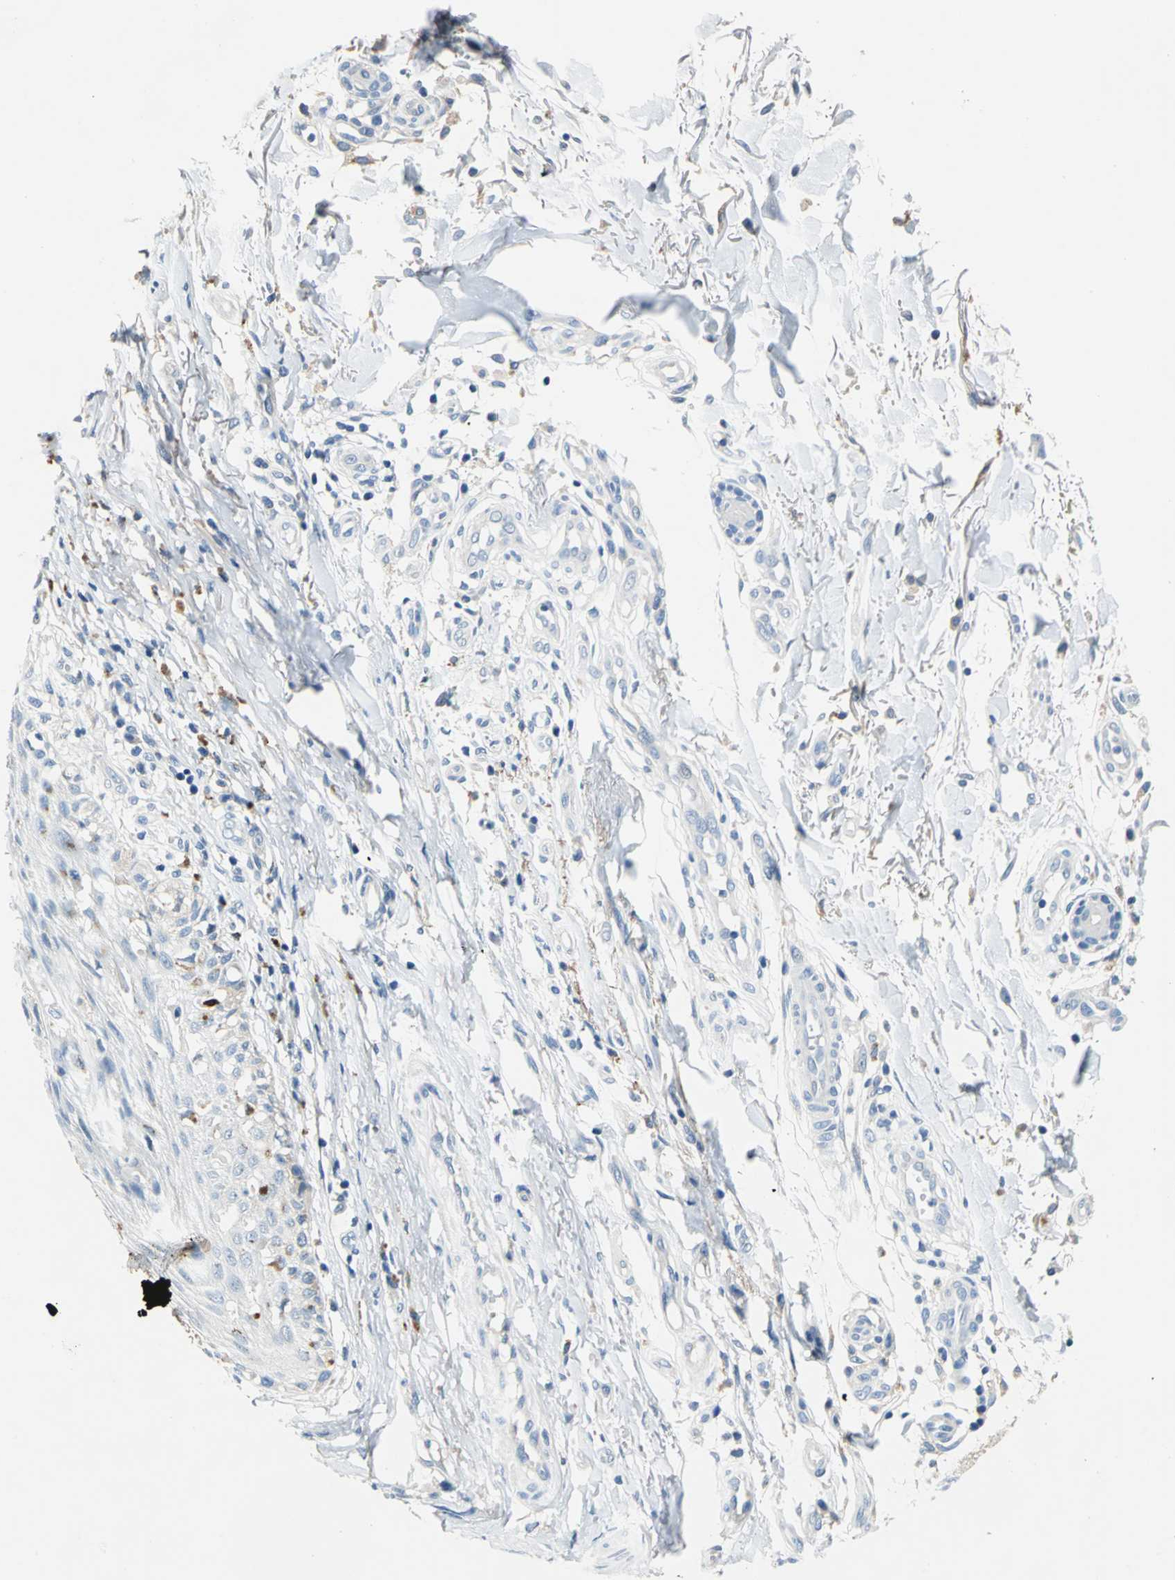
{"staining": {"intensity": "negative", "quantity": "none", "location": "none"}, "tissue": "melanoma", "cell_type": "Tumor cells", "image_type": "cancer", "snomed": [{"axis": "morphology", "description": "Malignant melanoma, NOS"}, {"axis": "topography", "description": "Skin"}], "caption": "There is no significant expression in tumor cells of malignant melanoma.", "gene": "RASD2", "patient": {"sex": "female", "age": 81}}